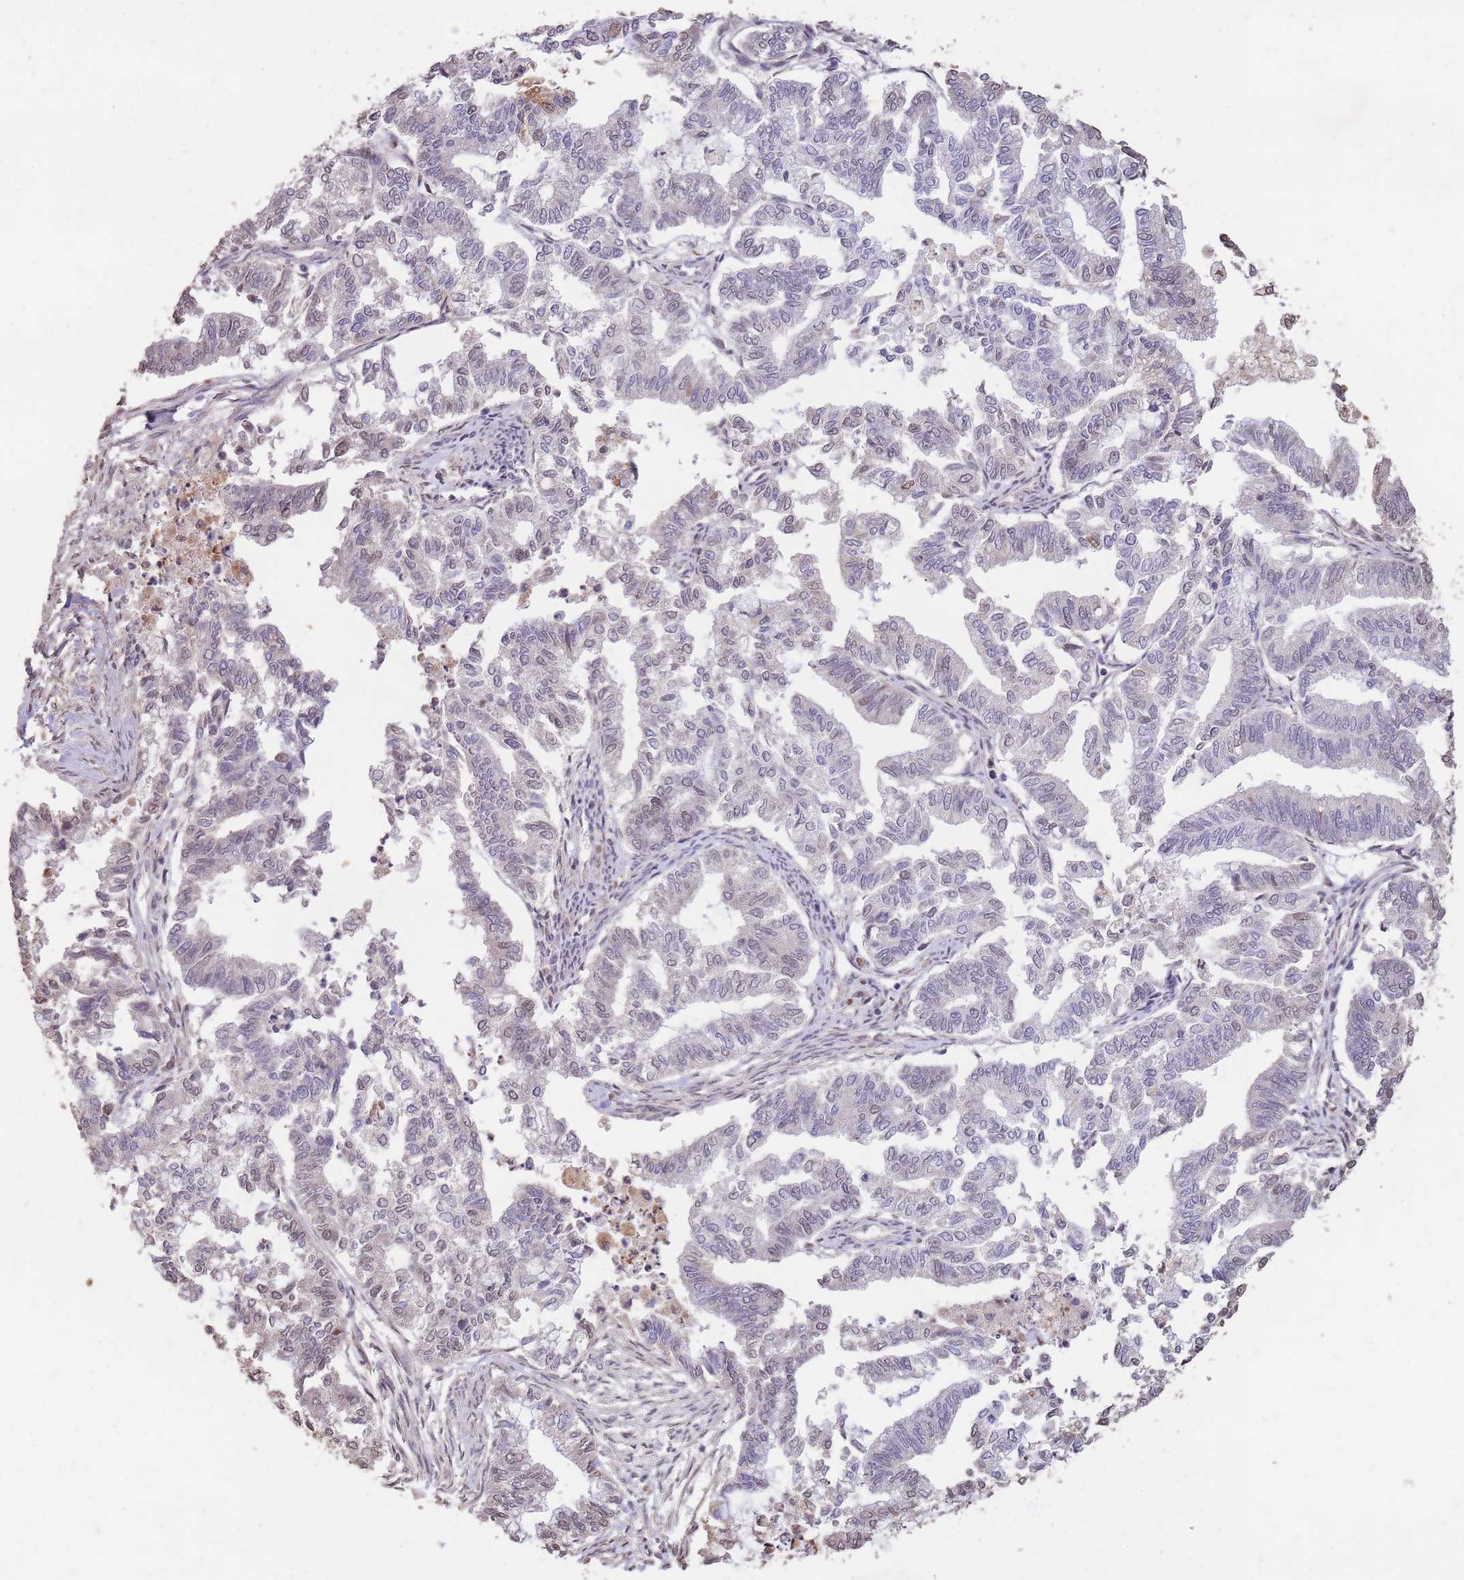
{"staining": {"intensity": "negative", "quantity": "none", "location": "none"}, "tissue": "endometrial cancer", "cell_type": "Tumor cells", "image_type": "cancer", "snomed": [{"axis": "morphology", "description": "Adenocarcinoma, NOS"}, {"axis": "topography", "description": "Endometrium"}], "caption": "High magnification brightfield microscopy of endometrial cancer (adenocarcinoma) stained with DAB (brown) and counterstained with hematoxylin (blue): tumor cells show no significant expression. Nuclei are stained in blue.", "gene": "RGS14", "patient": {"sex": "female", "age": 79}}